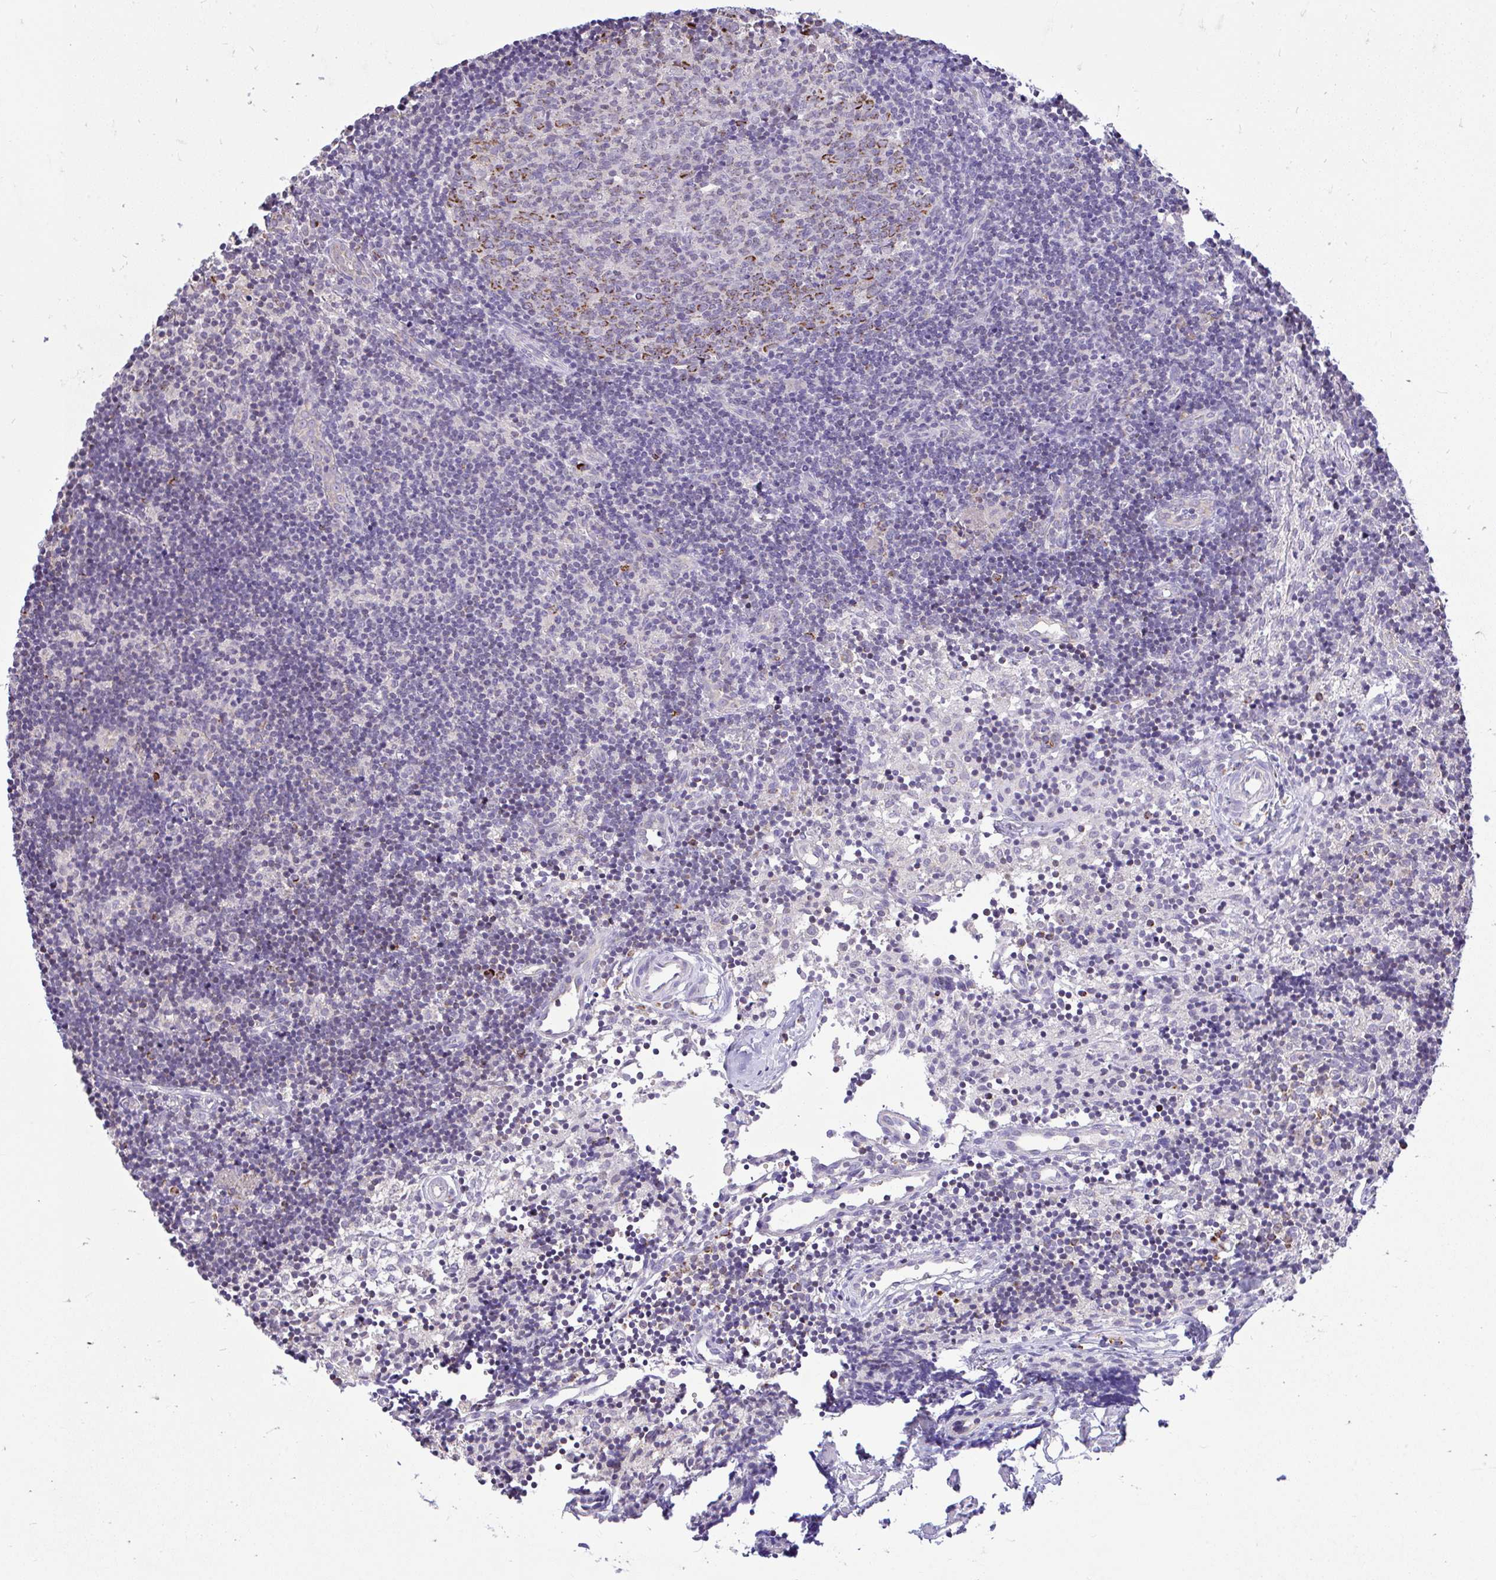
{"staining": {"intensity": "moderate", "quantity": "25%-75%", "location": "cytoplasmic/membranous"}, "tissue": "lymph node", "cell_type": "Germinal center cells", "image_type": "normal", "snomed": [{"axis": "morphology", "description": "Normal tissue, NOS"}, {"axis": "topography", "description": "Lymph node"}], "caption": "Protein staining by immunohistochemistry (IHC) demonstrates moderate cytoplasmic/membranous expression in about 25%-75% of germinal center cells in normal lymph node. The staining is performed using DAB brown chromogen to label protein expression. The nuclei are counter-stained blue using hematoxylin.", "gene": "PYCR2", "patient": {"sex": "female", "age": 31}}